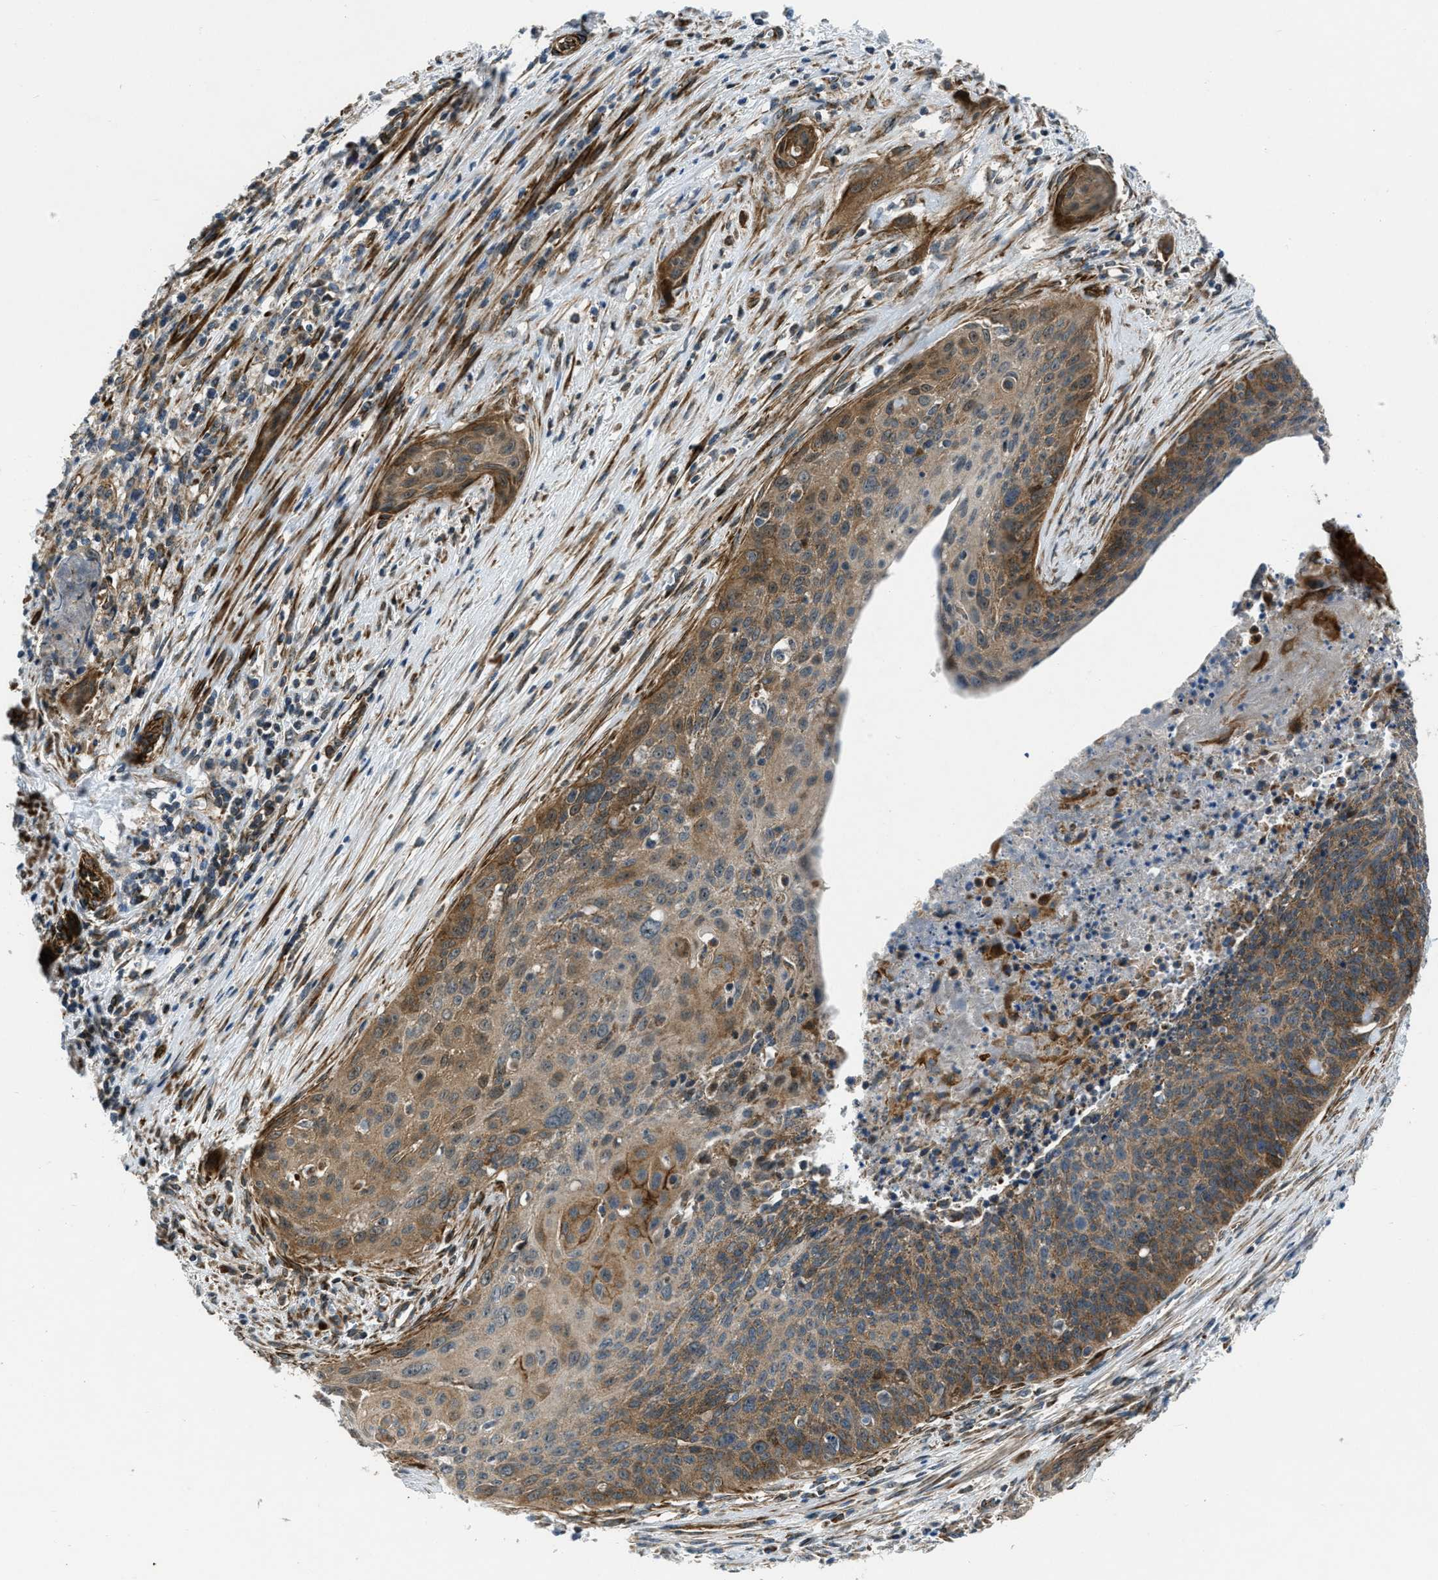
{"staining": {"intensity": "moderate", "quantity": ">75%", "location": "cytoplasmic/membranous"}, "tissue": "cervical cancer", "cell_type": "Tumor cells", "image_type": "cancer", "snomed": [{"axis": "morphology", "description": "Squamous cell carcinoma, NOS"}, {"axis": "topography", "description": "Cervix"}], "caption": "A brown stain highlights moderate cytoplasmic/membranous positivity of a protein in human cervical squamous cell carcinoma tumor cells. (Stains: DAB in brown, nuclei in blue, Microscopy: brightfield microscopy at high magnification).", "gene": "GSDME", "patient": {"sex": "female", "age": 55}}